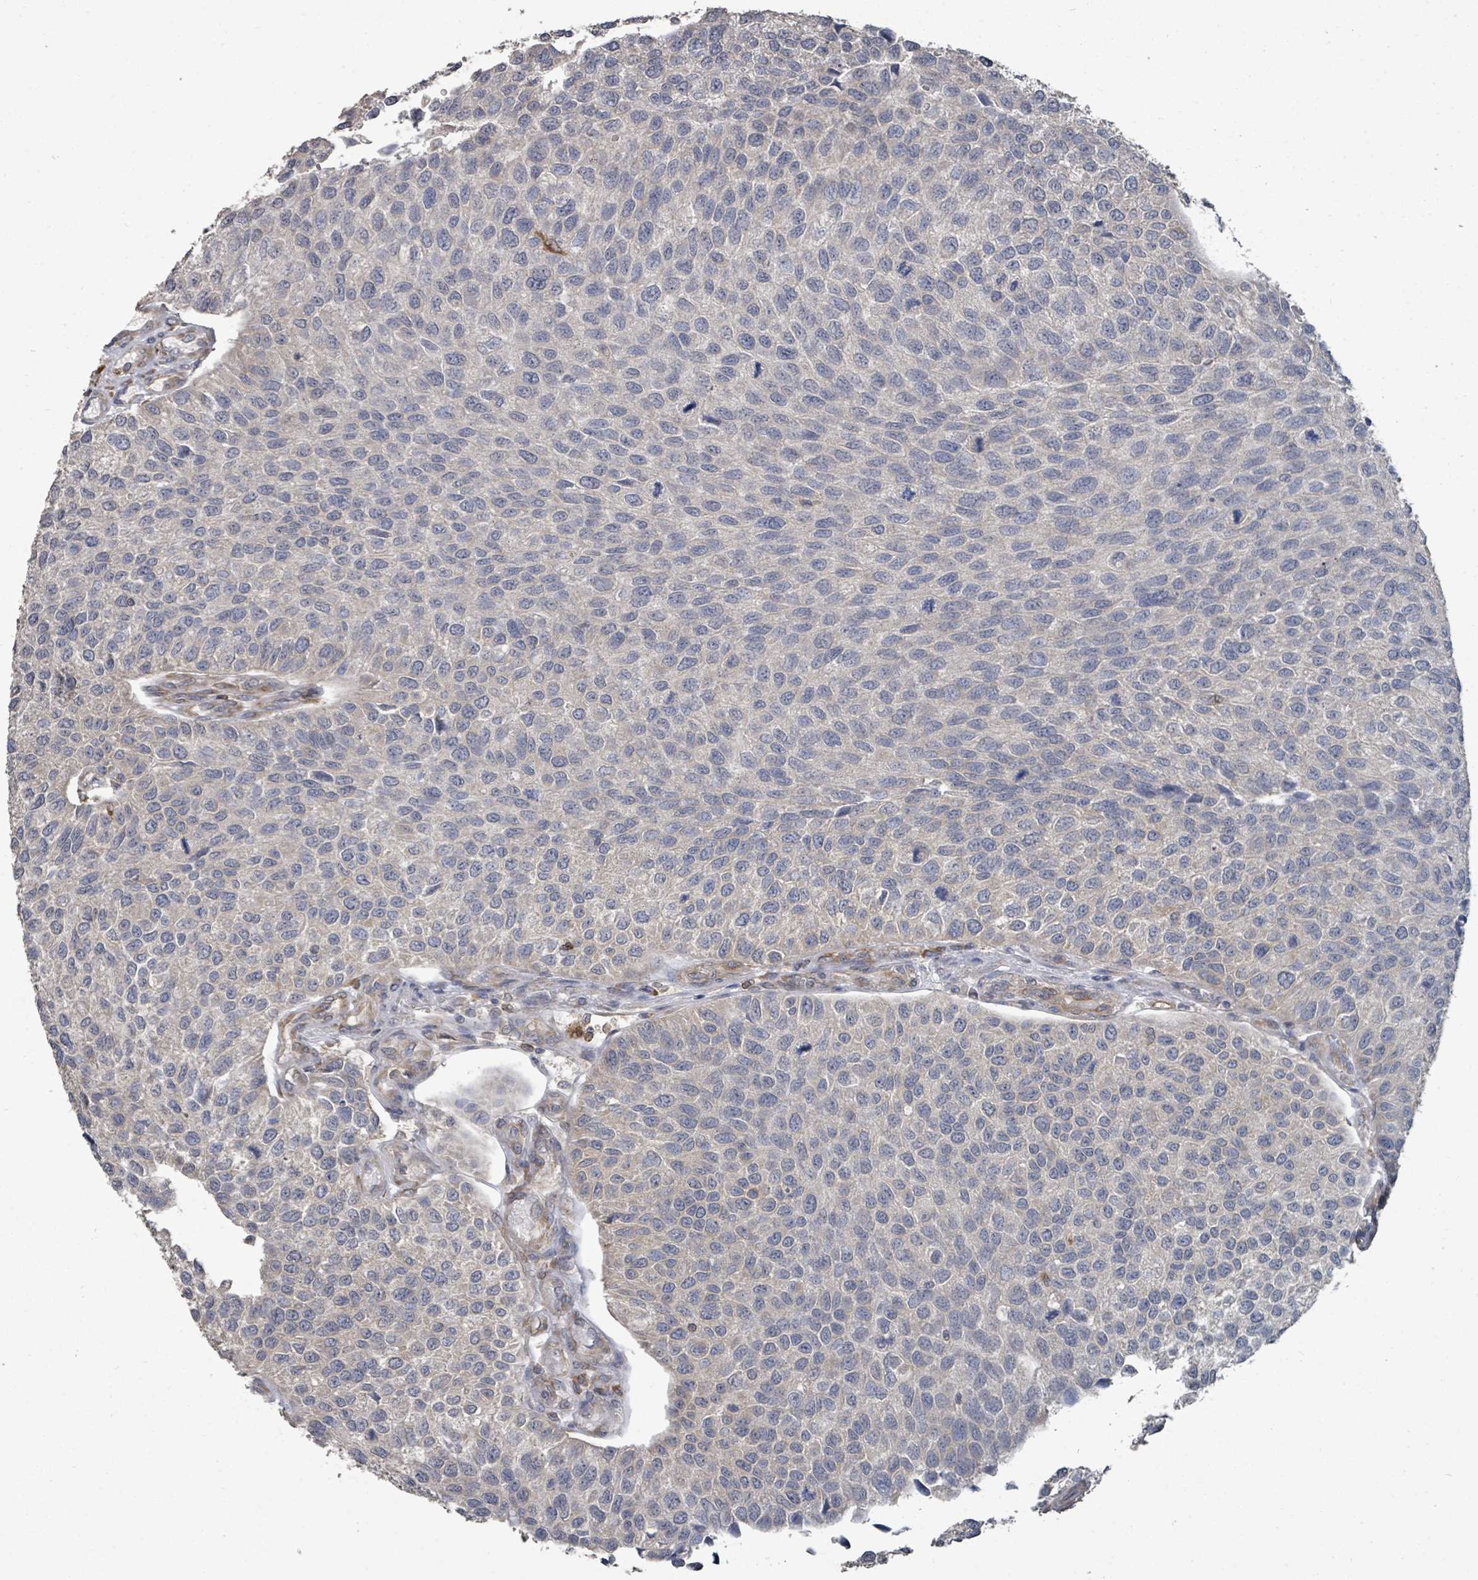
{"staining": {"intensity": "negative", "quantity": "none", "location": "none"}, "tissue": "urothelial cancer", "cell_type": "Tumor cells", "image_type": "cancer", "snomed": [{"axis": "morphology", "description": "Urothelial carcinoma, NOS"}, {"axis": "topography", "description": "Urinary bladder"}], "caption": "IHC histopathology image of neoplastic tissue: transitional cell carcinoma stained with DAB reveals no significant protein positivity in tumor cells. (Stains: DAB (3,3'-diaminobenzidine) immunohistochemistry with hematoxylin counter stain, Microscopy: brightfield microscopy at high magnification).", "gene": "SLC9A7", "patient": {"sex": "male", "age": 55}}